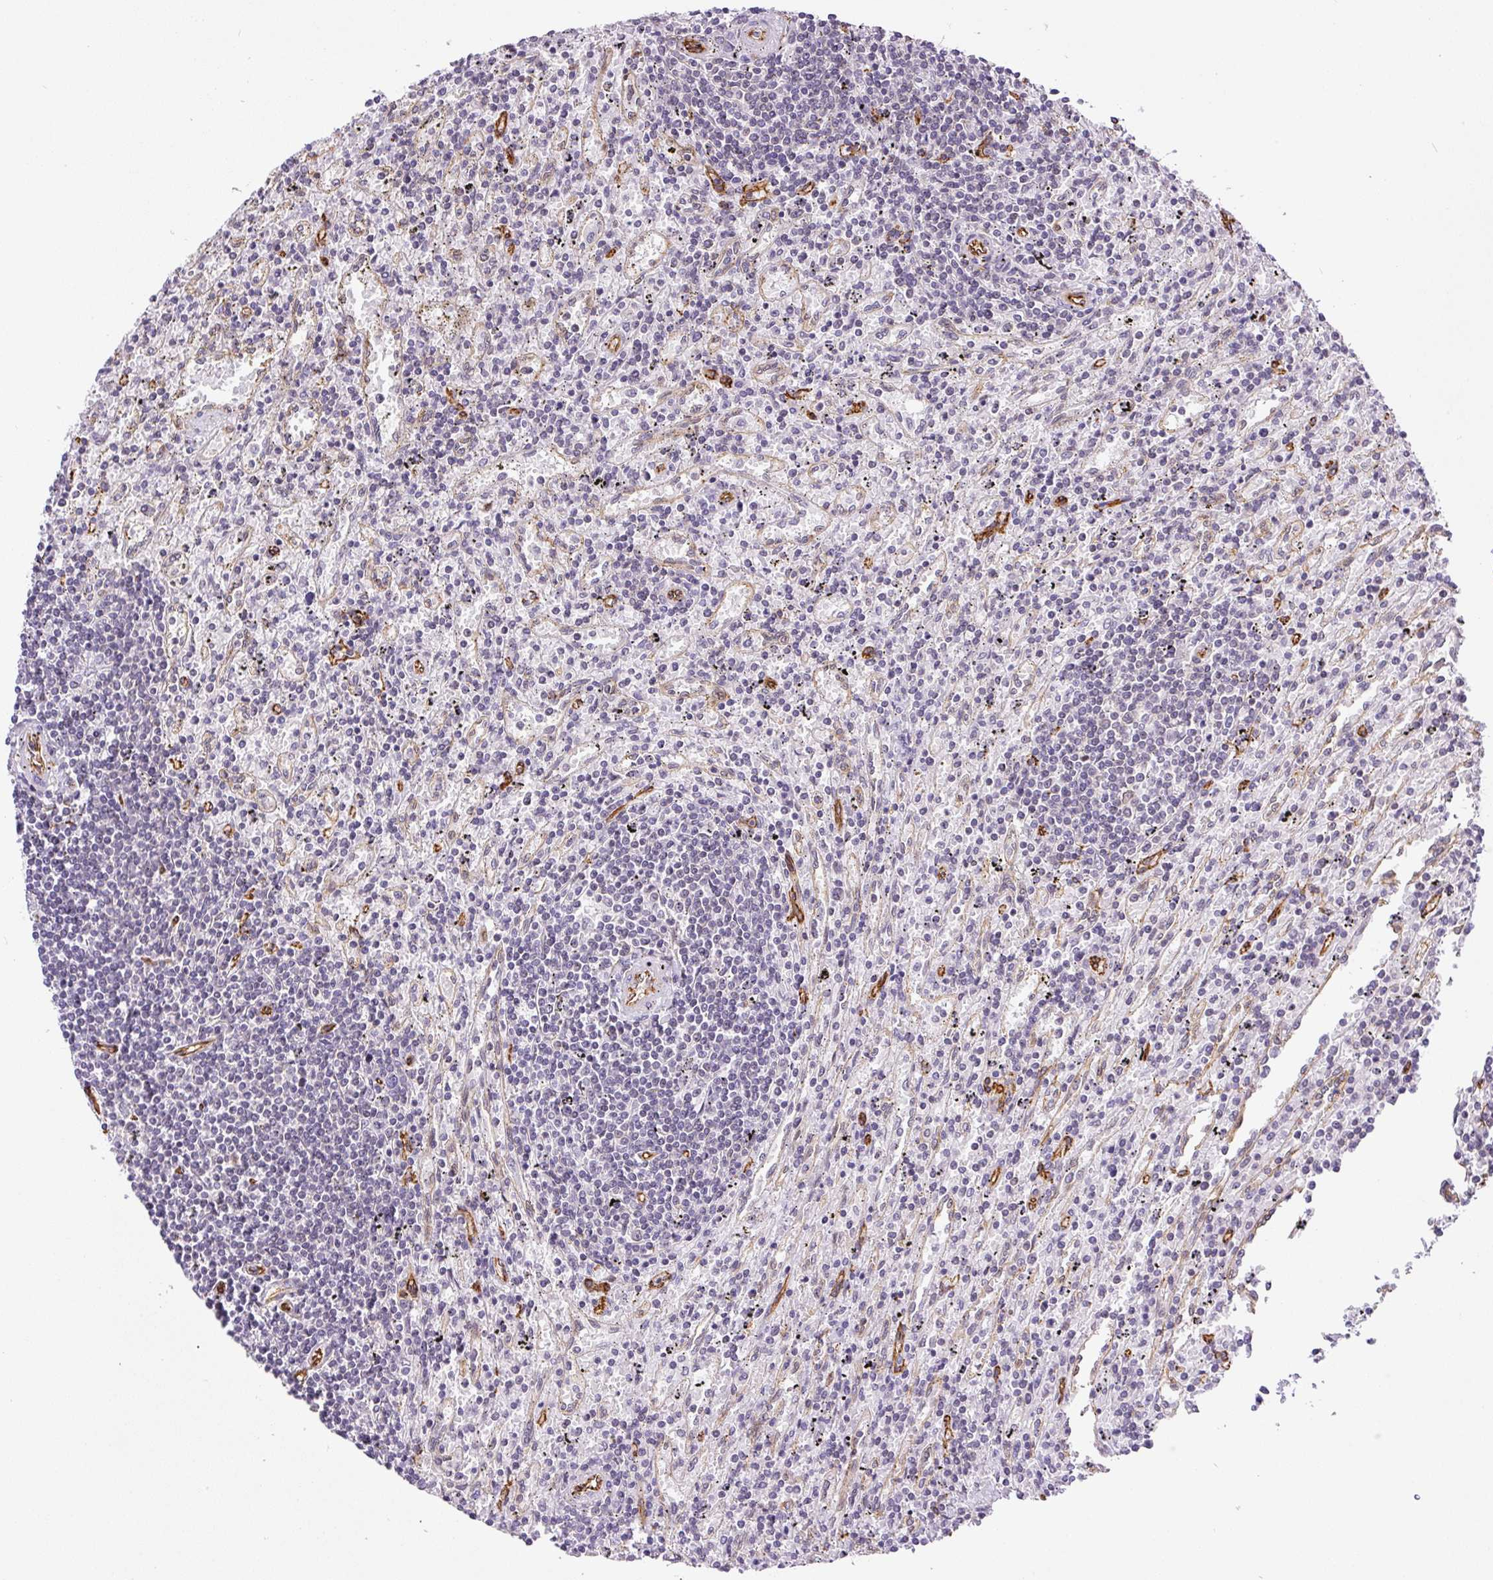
{"staining": {"intensity": "negative", "quantity": "none", "location": "none"}, "tissue": "lymphoma", "cell_type": "Tumor cells", "image_type": "cancer", "snomed": [{"axis": "morphology", "description": "Malignant lymphoma, non-Hodgkin's type, Low grade"}, {"axis": "topography", "description": "Spleen"}], "caption": "Immunohistochemistry (IHC) histopathology image of malignant lymphoma, non-Hodgkin's type (low-grade) stained for a protein (brown), which demonstrates no positivity in tumor cells.", "gene": "MYO5C", "patient": {"sex": "male", "age": 76}}